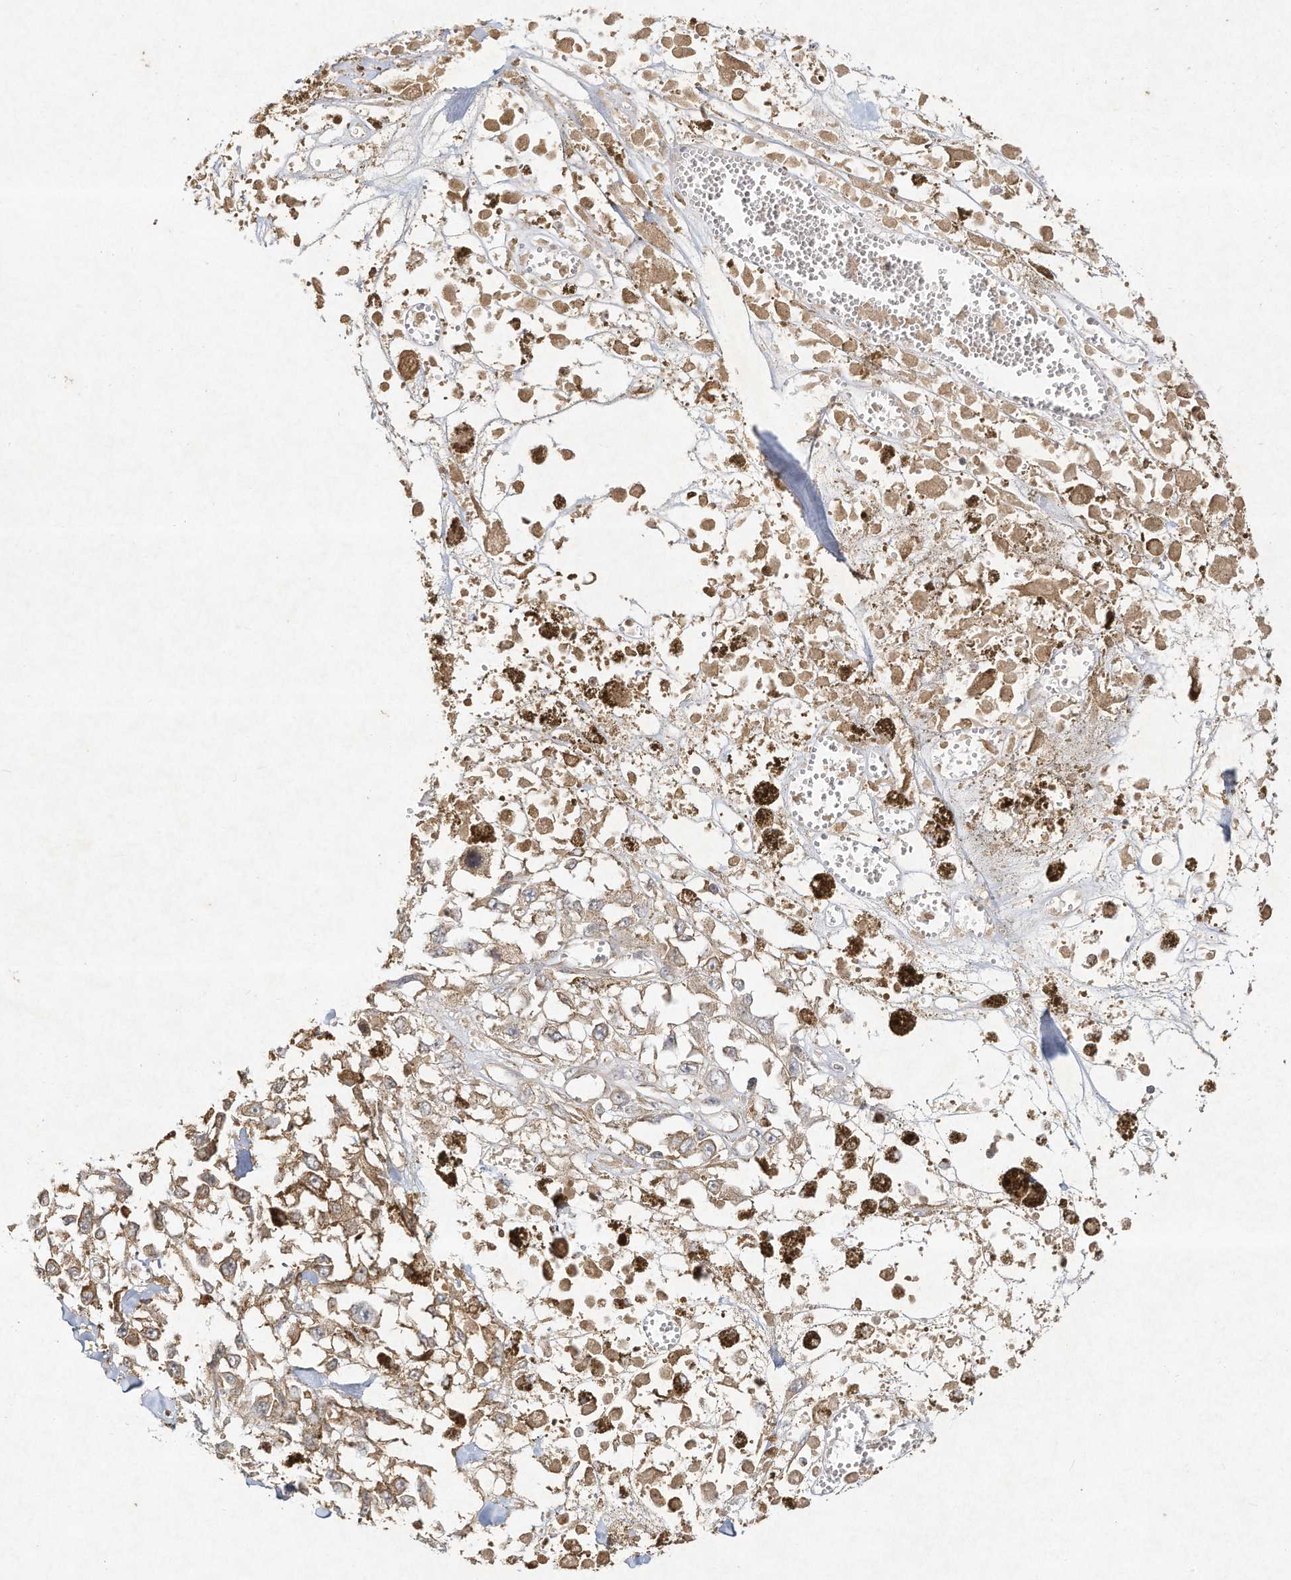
{"staining": {"intensity": "moderate", "quantity": ">75%", "location": "cytoplasmic/membranous"}, "tissue": "melanoma", "cell_type": "Tumor cells", "image_type": "cancer", "snomed": [{"axis": "morphology", "description": "Malignant melanoma, Metastatic site"}, {"axis": "topography", "description": "Lymph node"}], "caption": "There is medium levels of moderate cytoplasmic/membranous staining in tumor cells of malignant melanoma (metastatic site), as demonstrated by immunohistochemical staining (brown color).", "gene": "DYNC1I2", "patient": {"sex": "male", "age": 59}}